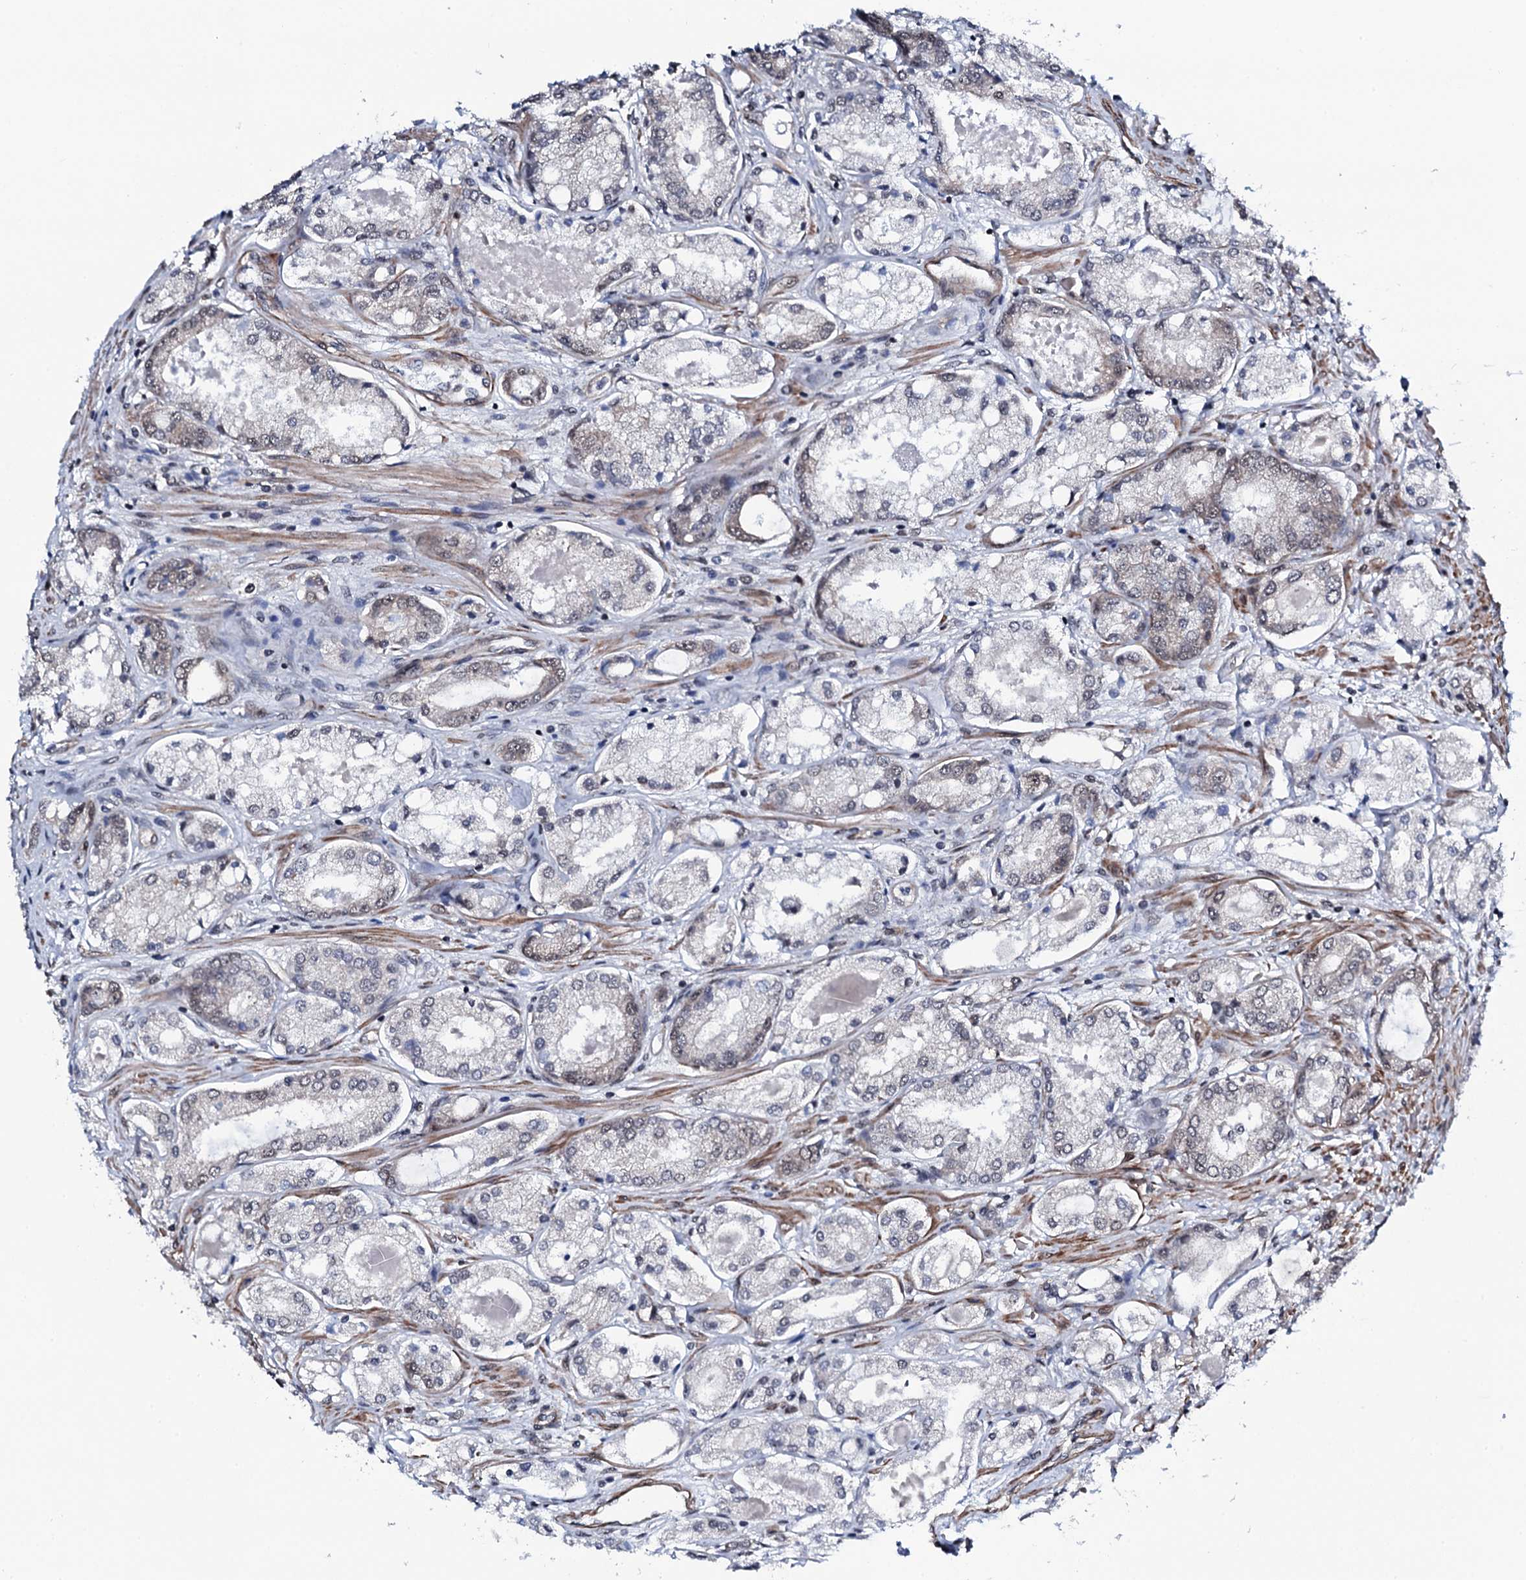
{"staining": {"intensity": "negative", "quantity": "none", "location": "none"}, "tissue": "prostate cancer", "cell_type": "Tumor cells", "image_type": "cancer", "snomed": [{"axis": "morphology", "description": "Adenocarcinoma, Low grade"}, {"axis": "topography", "description": "Prostate"}], "caption": "There is no significant expression in tumor cells of prostate low-grade adenocarcinoma.", "gene": "CWC15", "patient": {"sex": "male", "age": 68}}